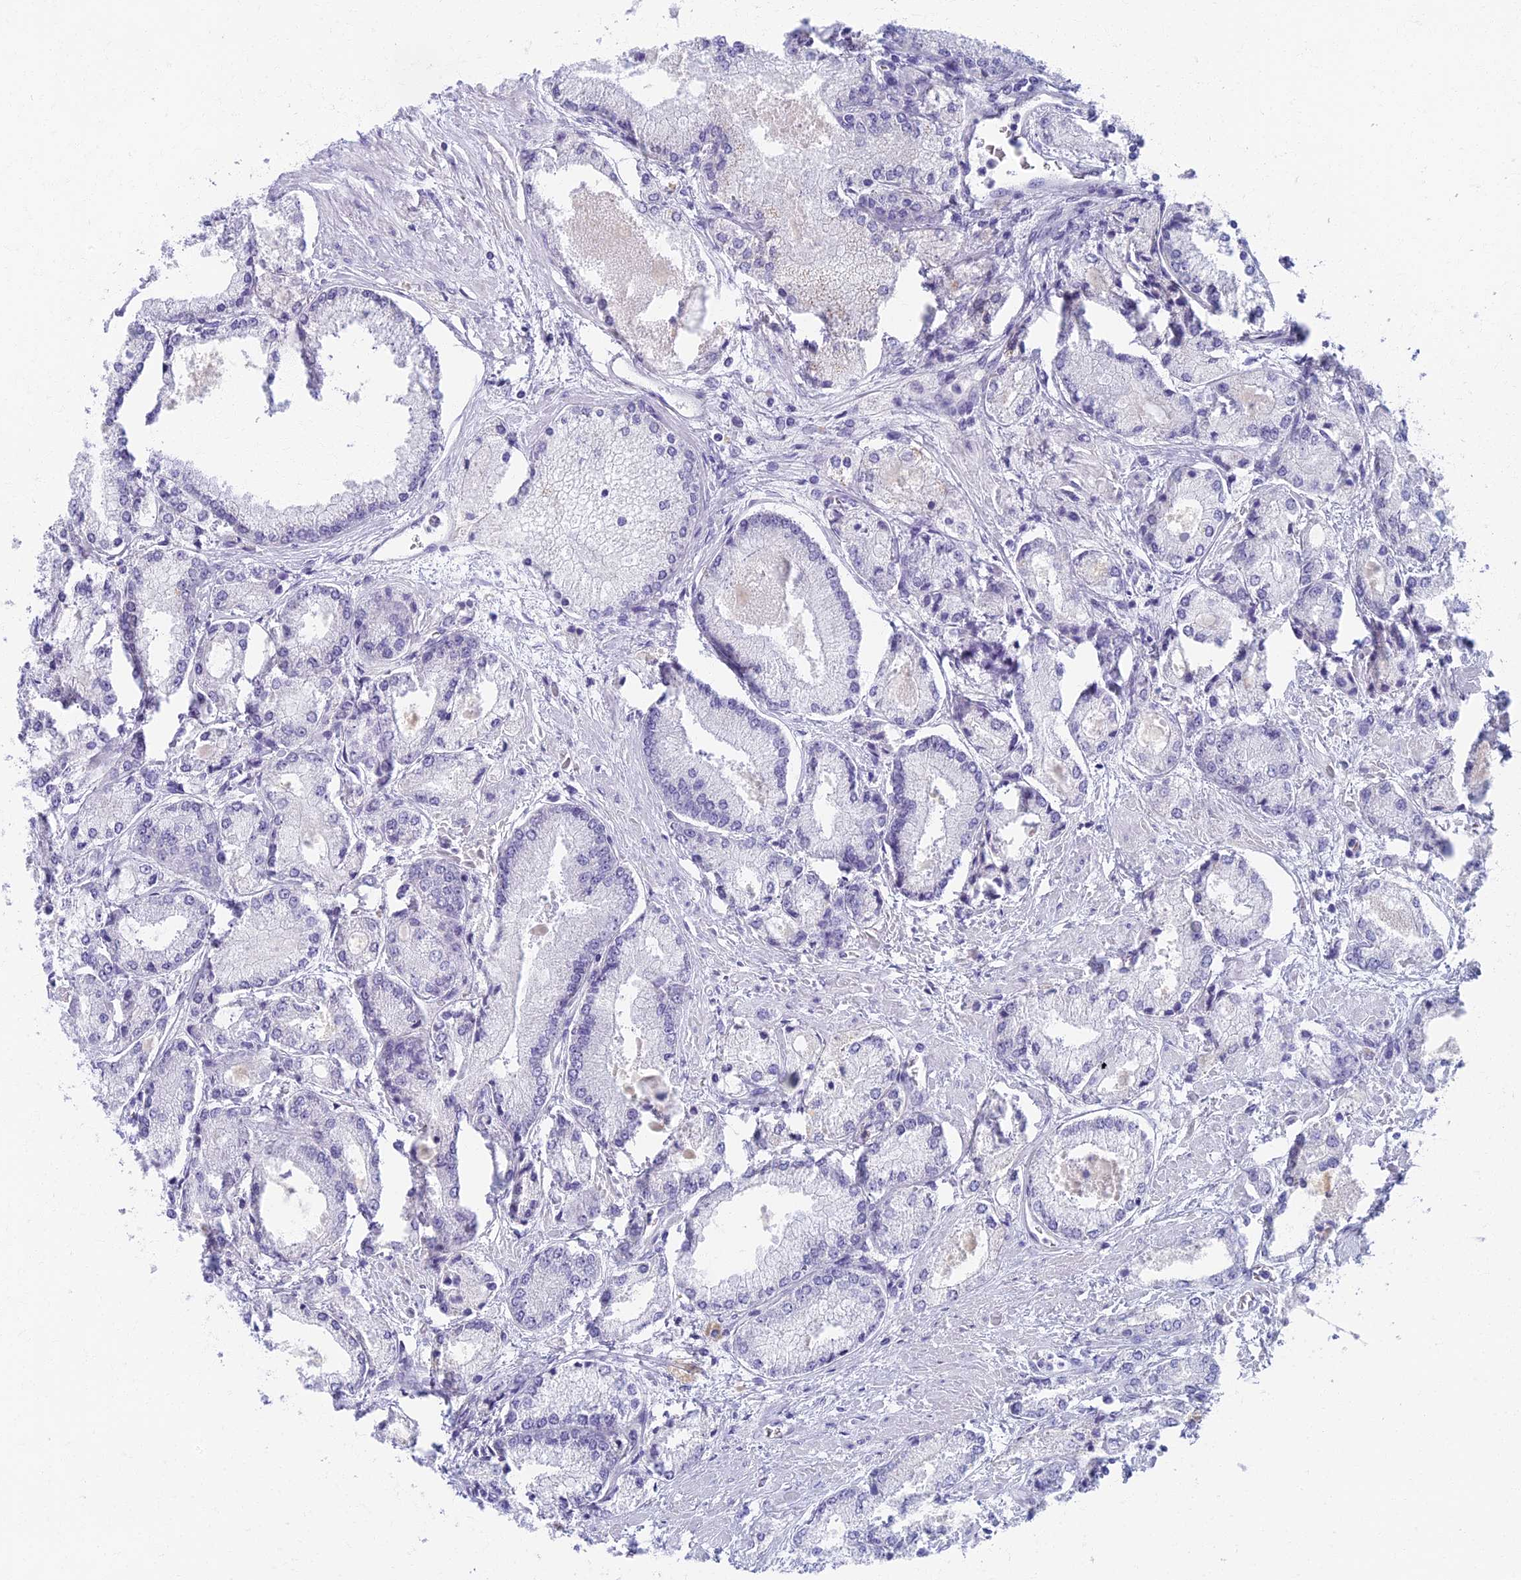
{"staining": {"intensity": "negative", "quantity": "none", "location": "none"}, "tissue": "prostate cancer", "cell_type": "Tumor cells", "image_type": "cancer", "snomed": [{"axis": "morphology", "description": "Adenocarcinoma, Low grade"}, {"axis": "topography", "description": "Prostate"}], "caption": "A high-resolution micrograph shows IHC staining of prostate low-grade adenocarcinoma, which exhibits no significant staining in tumor cells.", "gene": "AP4E1", "patient": {"sex": "male", "age": 74}}